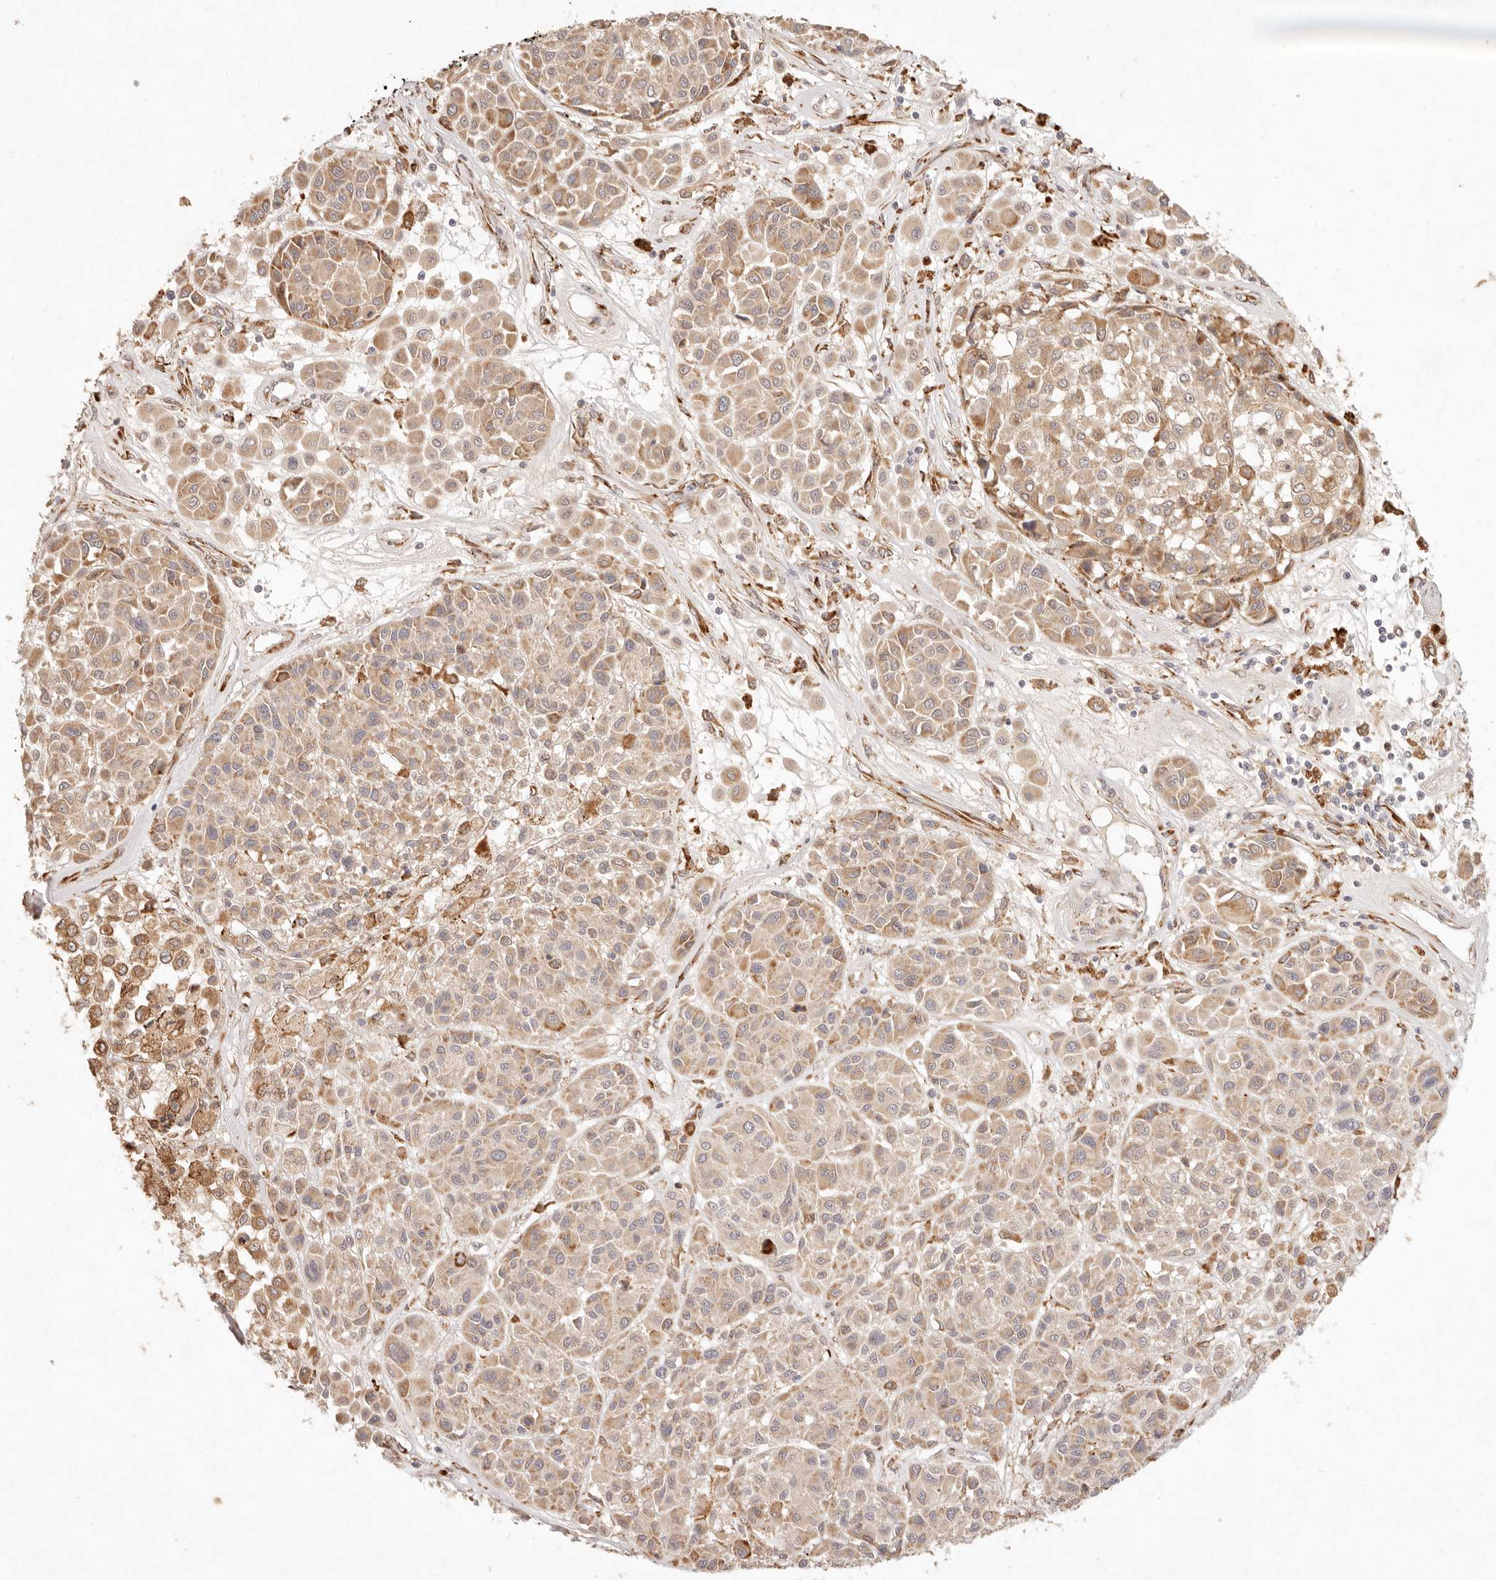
{"staining": {"intensity": "moderate", "quantity": ">75%", "location": "cytoplasmic/membranous"}, "tissue": "melanoma", "cell_type": "Tumor cells", "image_type": "cancer", "snomed": [{"axis": "morphology", "description": "Malignant melanoma, Metastatic site"}, {"axis": "topography", "description": "Soft tissue"}], "caption": "A medium amount of moderate cytoplasmic/membranous staining is seen in about >75% of tumor cells in melanoma tissue.", "gene": "C1orf127", "patient": {"sex": "male", "age": 41}}